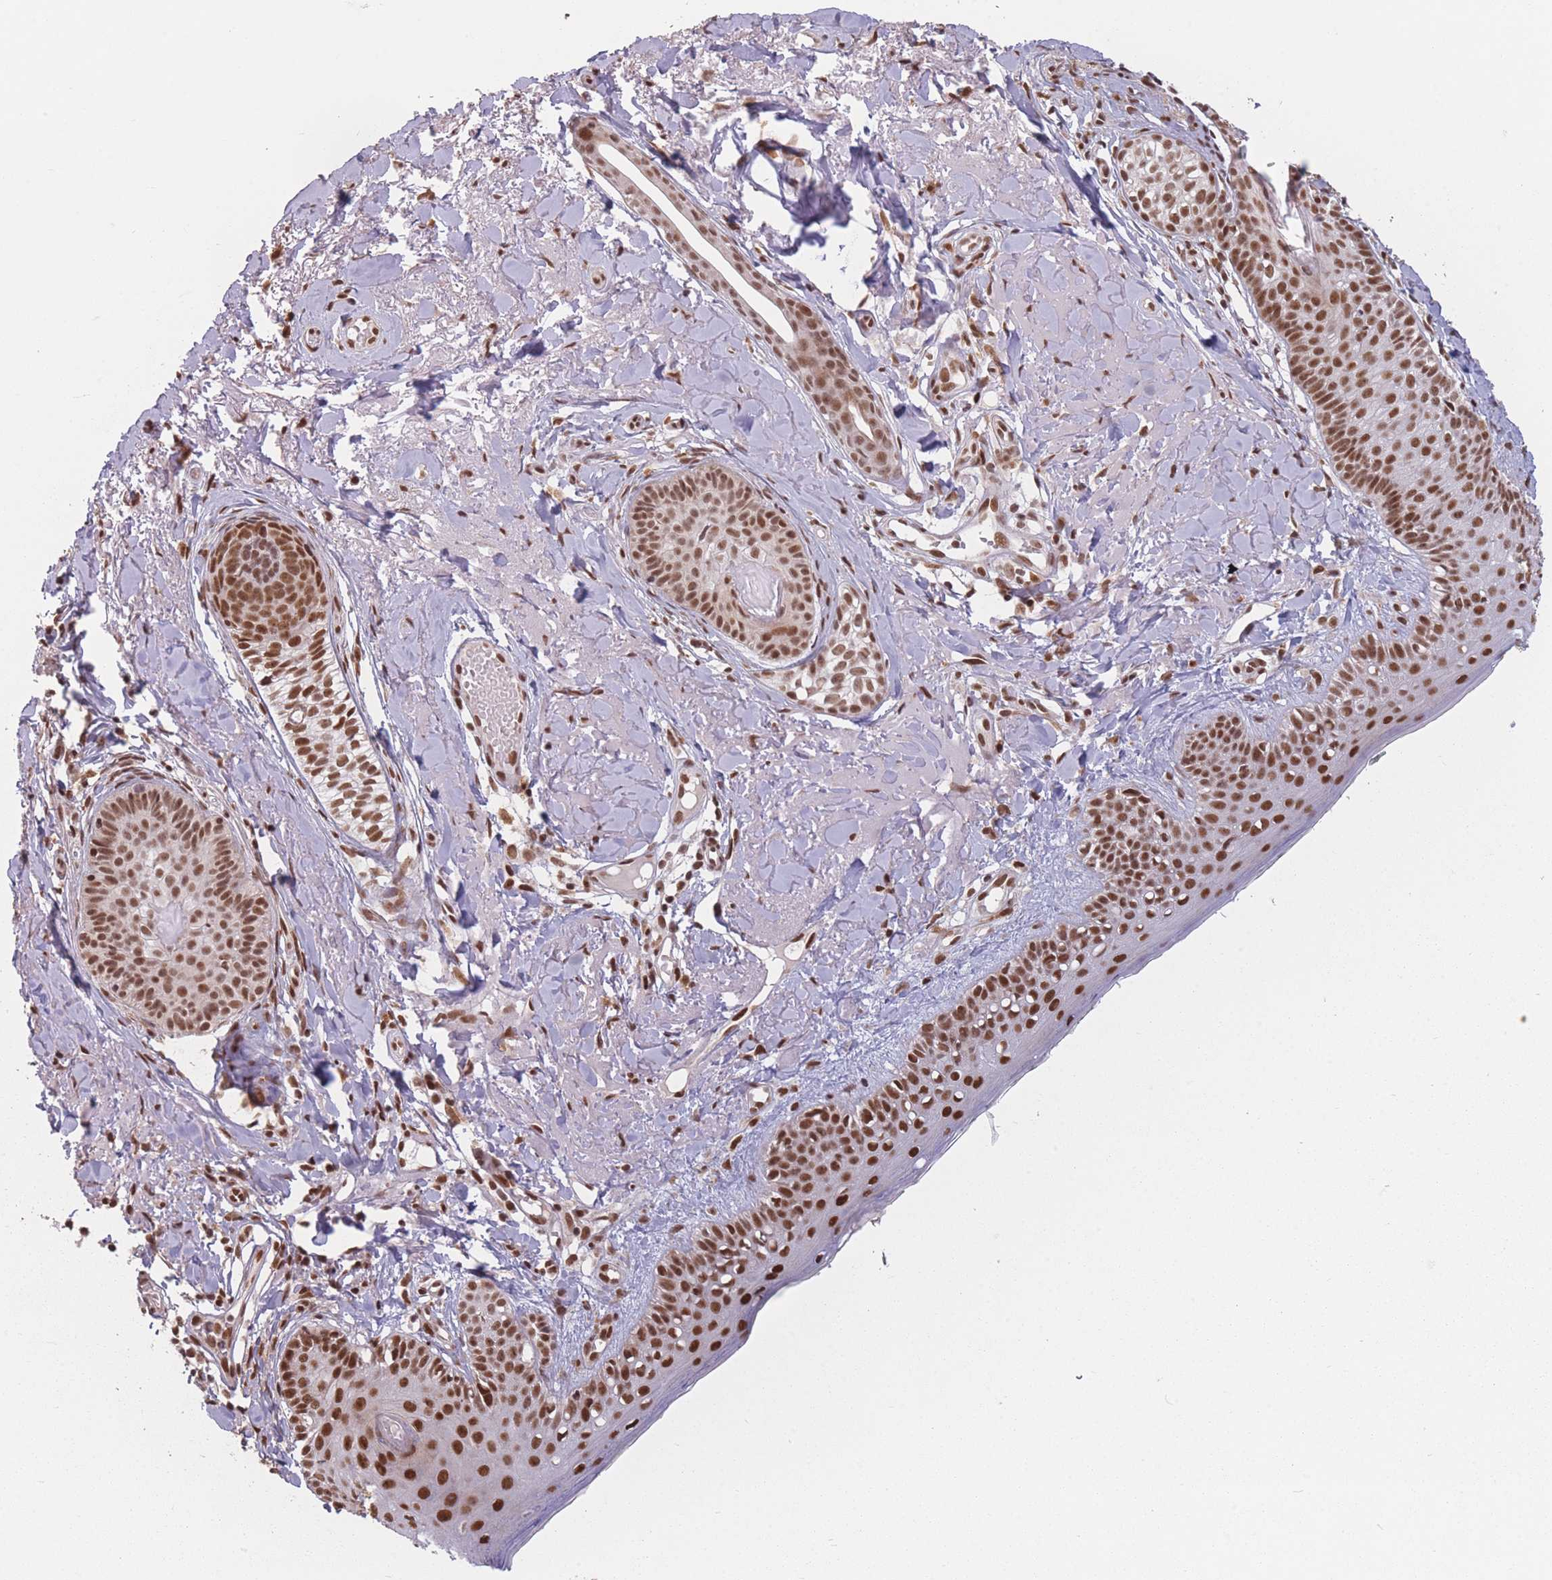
{"staining": {"intensity": "strong", "quantity": ">75%", "location": "nuclear"}, "tissue": "skin cancer", "cell_type": "Tumor cells", "image_type": "cancer", "snomed": [{"axis": "morphology", "description": "Basal cell carcinoma"}, {"axis": "topography", "description": "Skin"}], "caption": "The histopathology image displays staining of skin basal cell carcinoma, revealing strong nuclear protein positivity (brown color) within tumor cells.", "gene": "SUPT6H", "patient": {"sex": "female", "age": 76}}